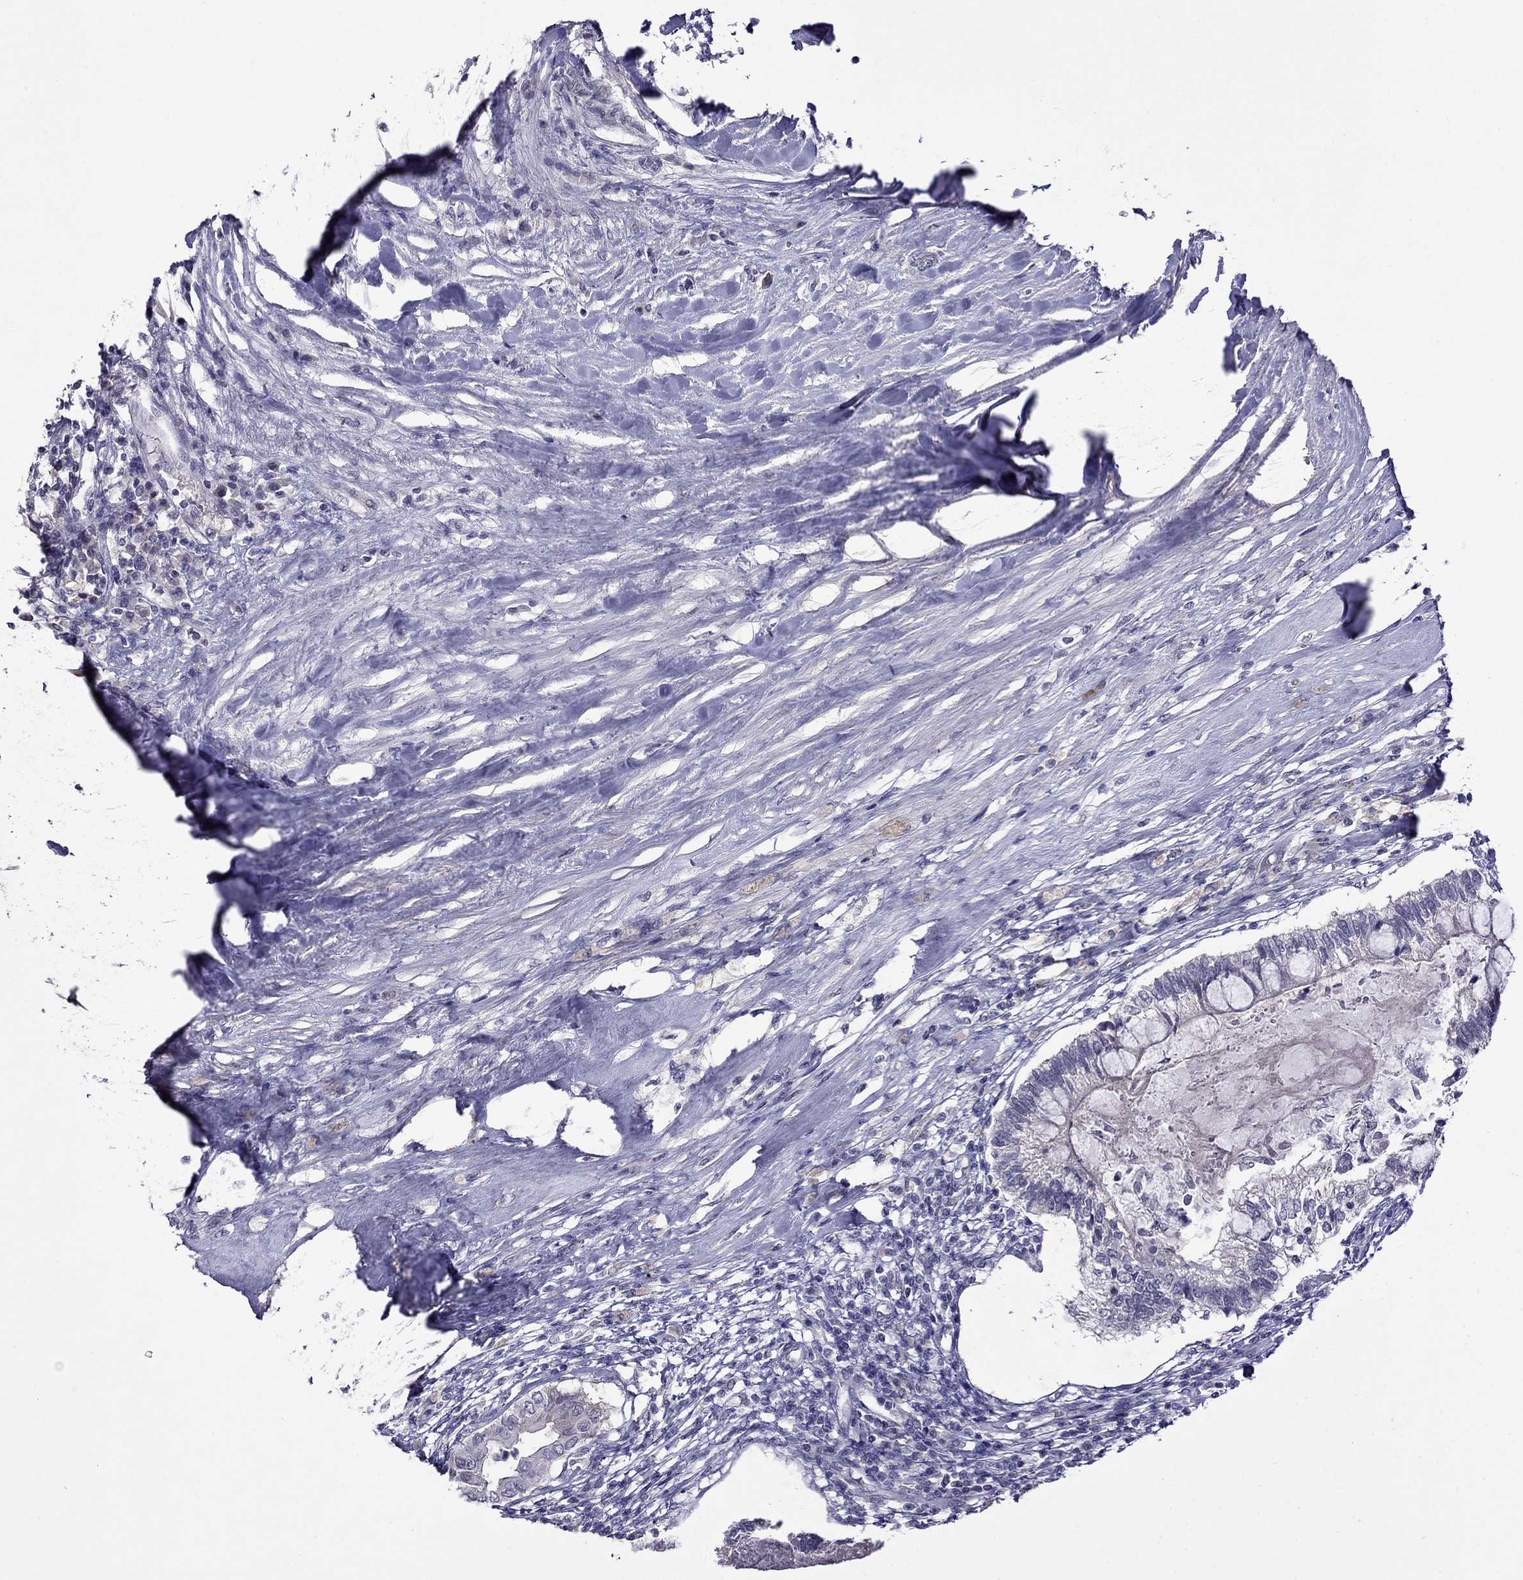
{"staining": {"intensity": "negative", "quantity": "none", "location": "none"}, "tissue": "testis cancer", "cell_type": "Tumor cells", "image_type": "cancer", "snomed": [{"axis": "morphology", "description": "Seminoma, NOS"}, {"axis": "morphology", "description": "Carcinoma, Embryonal, NOS"}, {"axis": "topography", "description": "Testis"}], "caption": "Immunohistochemistry of human testis cancer exhibits no expression in tumor cells.", "gene": "STAR", "patient": {"sex": "male", "age": 41}}